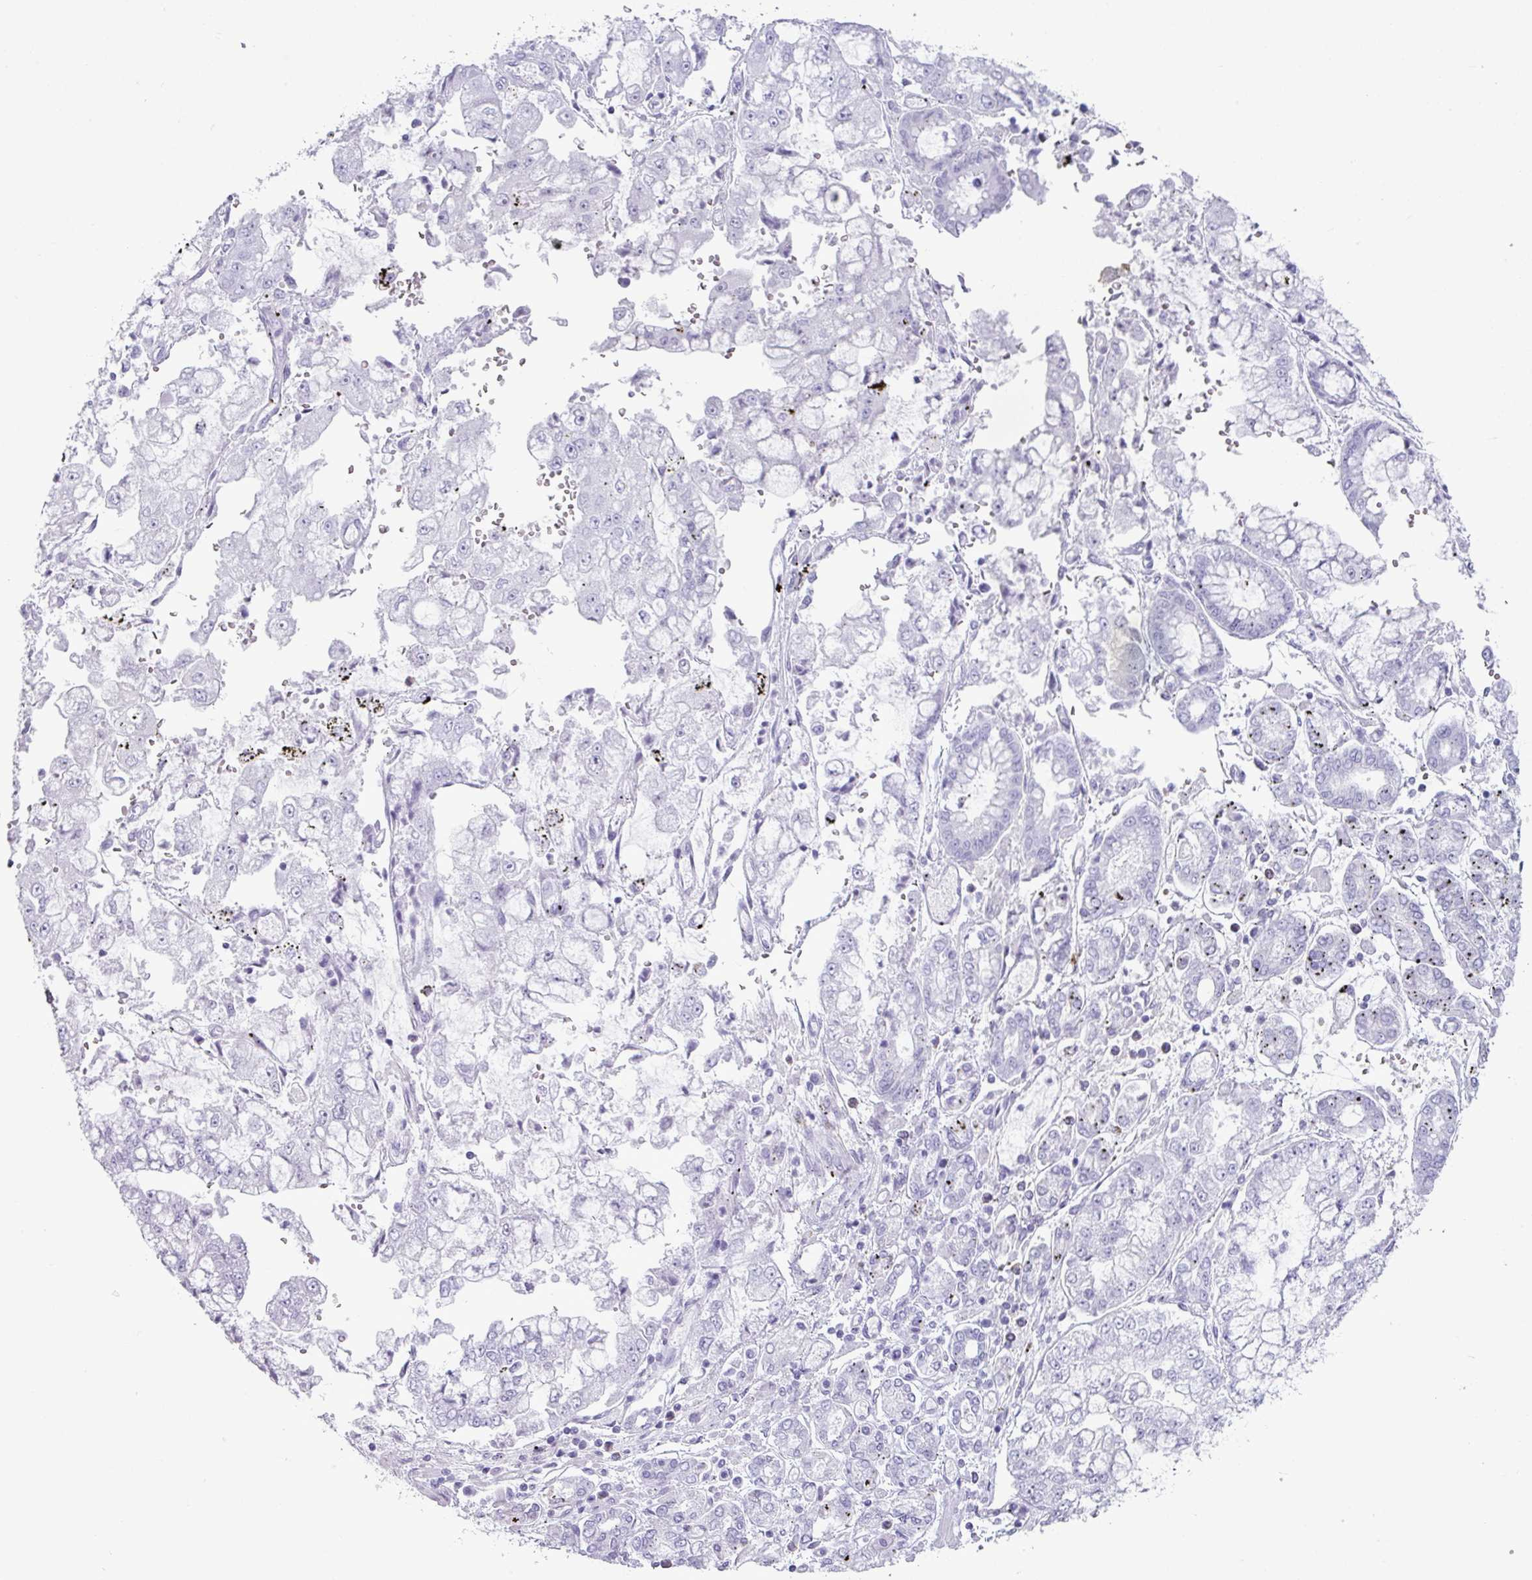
{"staining": {"intensity": "negative", "quantity": "none", "location": "none"}, "tissue": "stomach cancer", "cell_type": "Tumor cells", "image_type": "cancer", "snomed": [{"axis": "morphology", "description": "Adenocarcinoma, NOS"}, {"axis": "topography", "description": "Stomach"}], "caption": "The histopathology image reveals no significant staining in tumor cells of adenocarcinoma (stomach).", "gene": "AMY1B", "patient": {"sex": "male", "age": 76}}